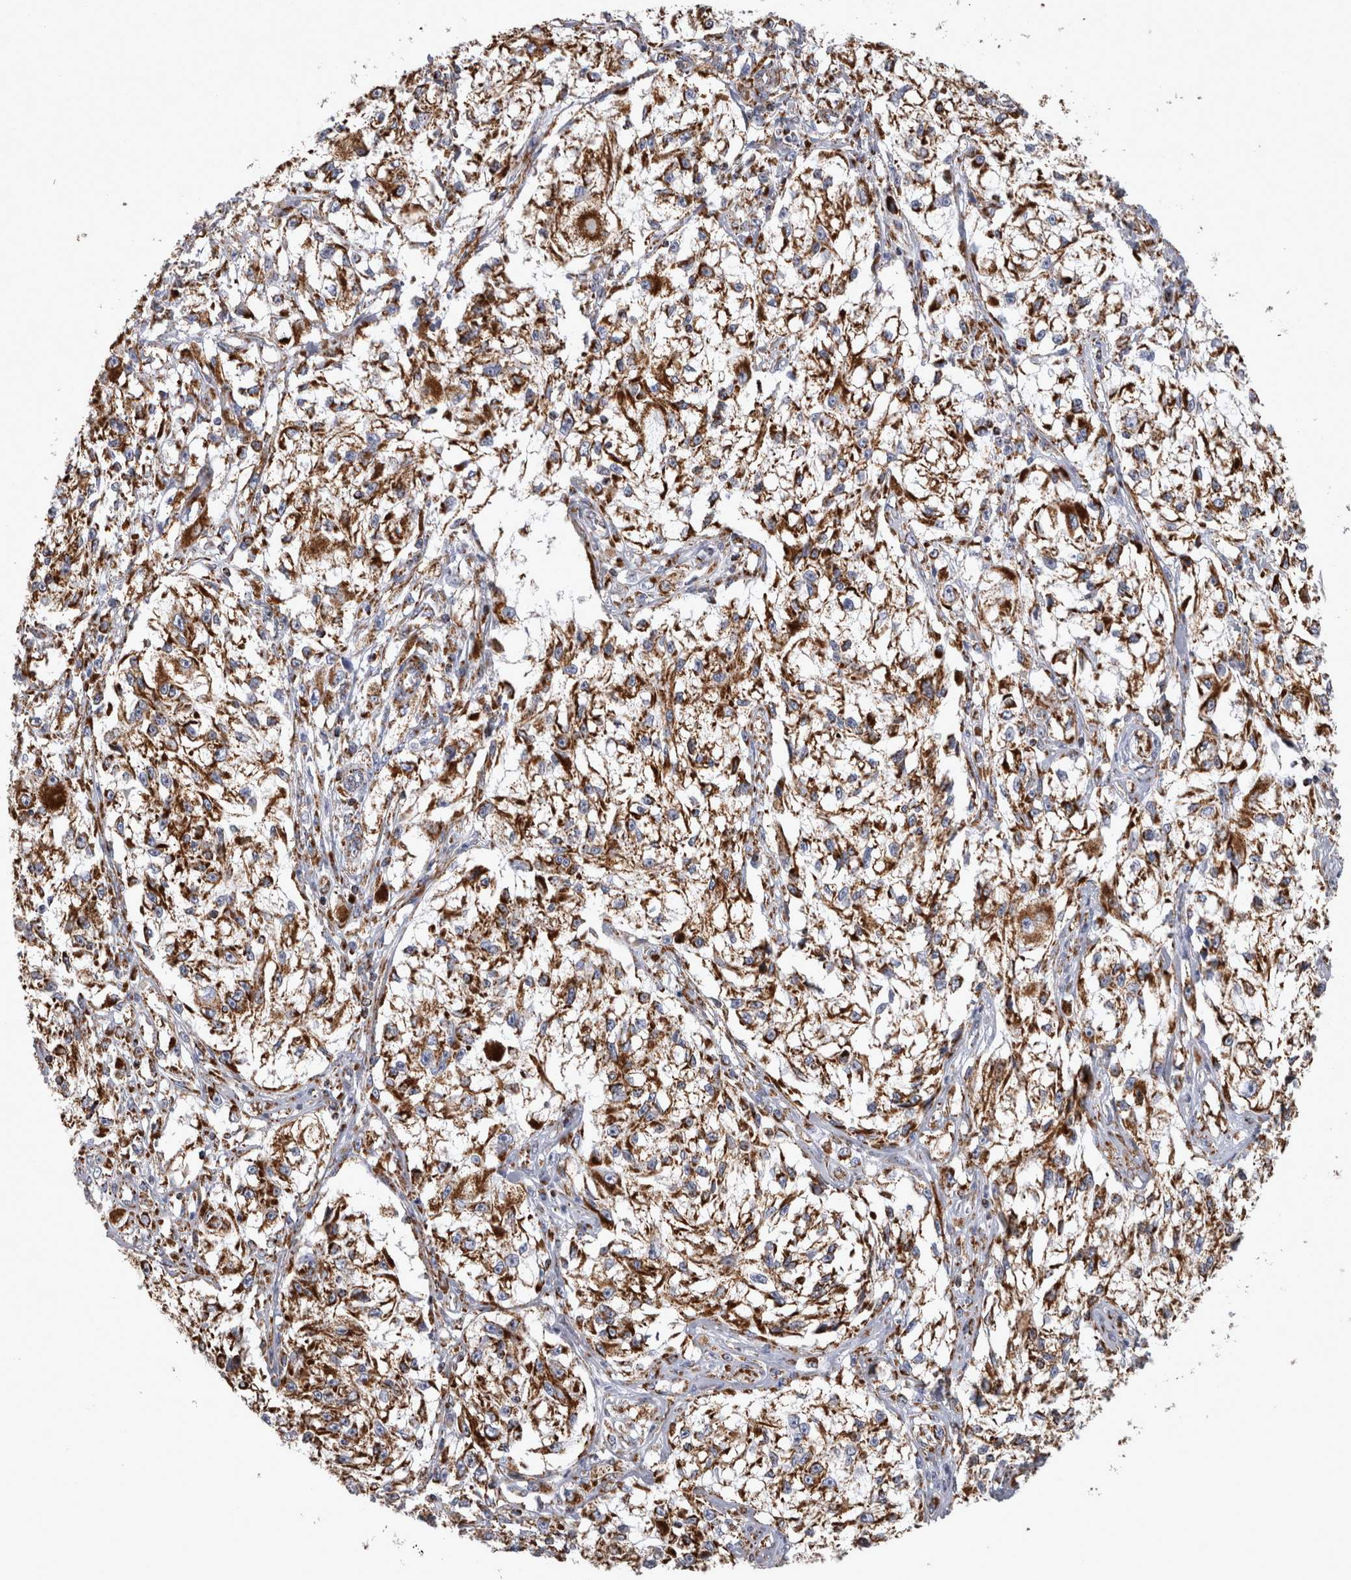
{"staining": {"intensity": "moderate", "quantity": ">75%", "location": "cytoplasmic/membranous"}, "tissue": "melanoma", "cell_type": "Tumor cells", "image_type": "cancer", "snomed": [{"axis": "morphology", "description": "Malignant melanoma, NOS"}, {"axis": "topography", "description": "Skin of head"}], "caption": "Melanoma stained for a protein shows moderate cytoplasmic/membranous positivity in tumor cells.", "gene": "MDH2", "patient": {"sex": "male", "age": 83}}